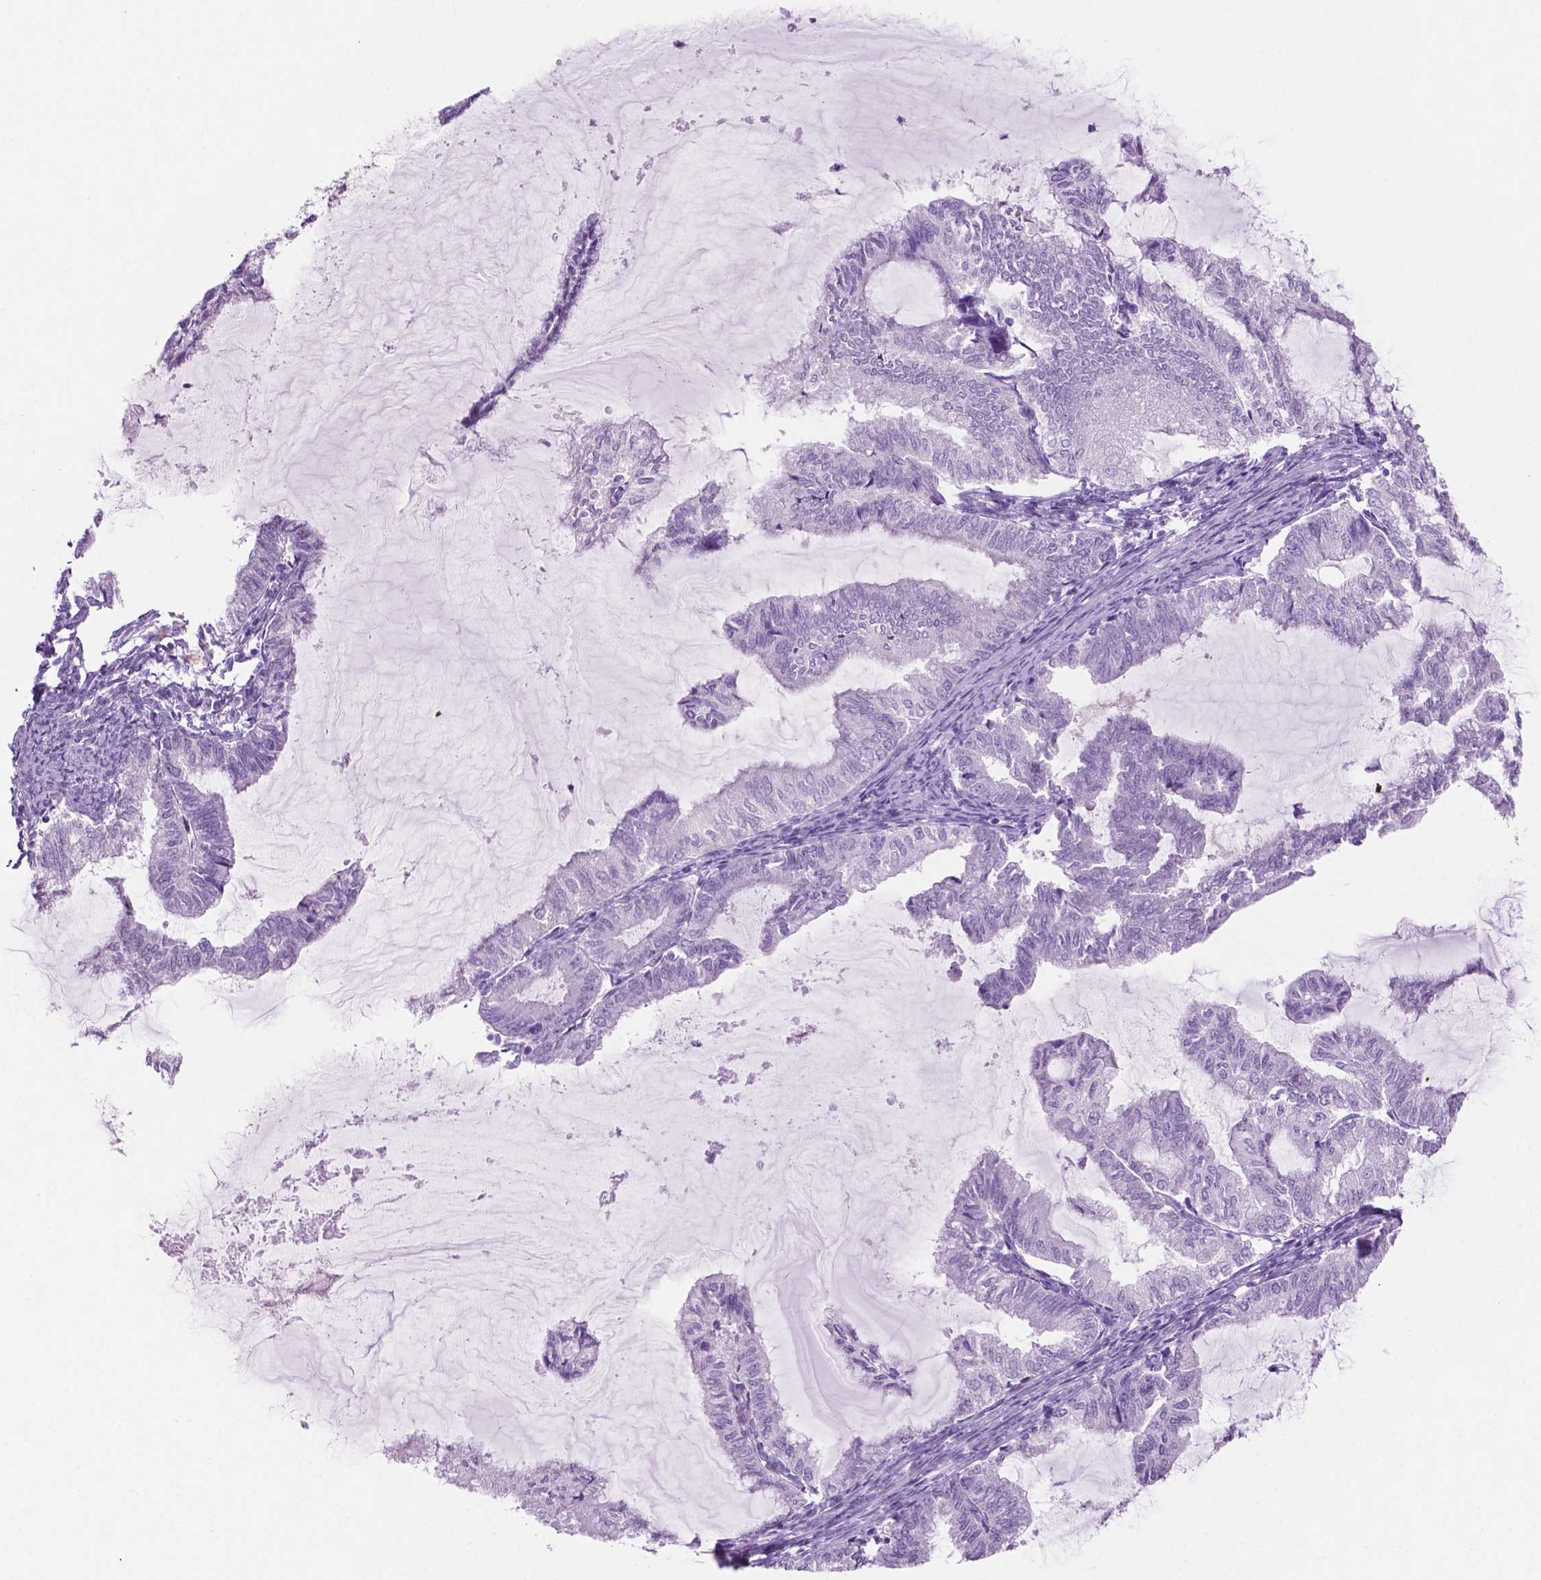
{"staining": {"intensity": "negative", "quantity": "none", "location": "none"}, "tissue": "endometrial cancer", "cell_type": "Tumor cells", "image_type": "cancer", "snomed": [{"axis": "morphology", "description": "Adenocarcinoma, NOS"}, {"axis": "topography", "description": "Endometrium"}], "caption": "Photomicrograph shows no protein positivity in tumor cells of adenocarcinoma (endometrial) tissue.", "gene": "PHGR1", "patient": {"sex": "female", "age": 79}}